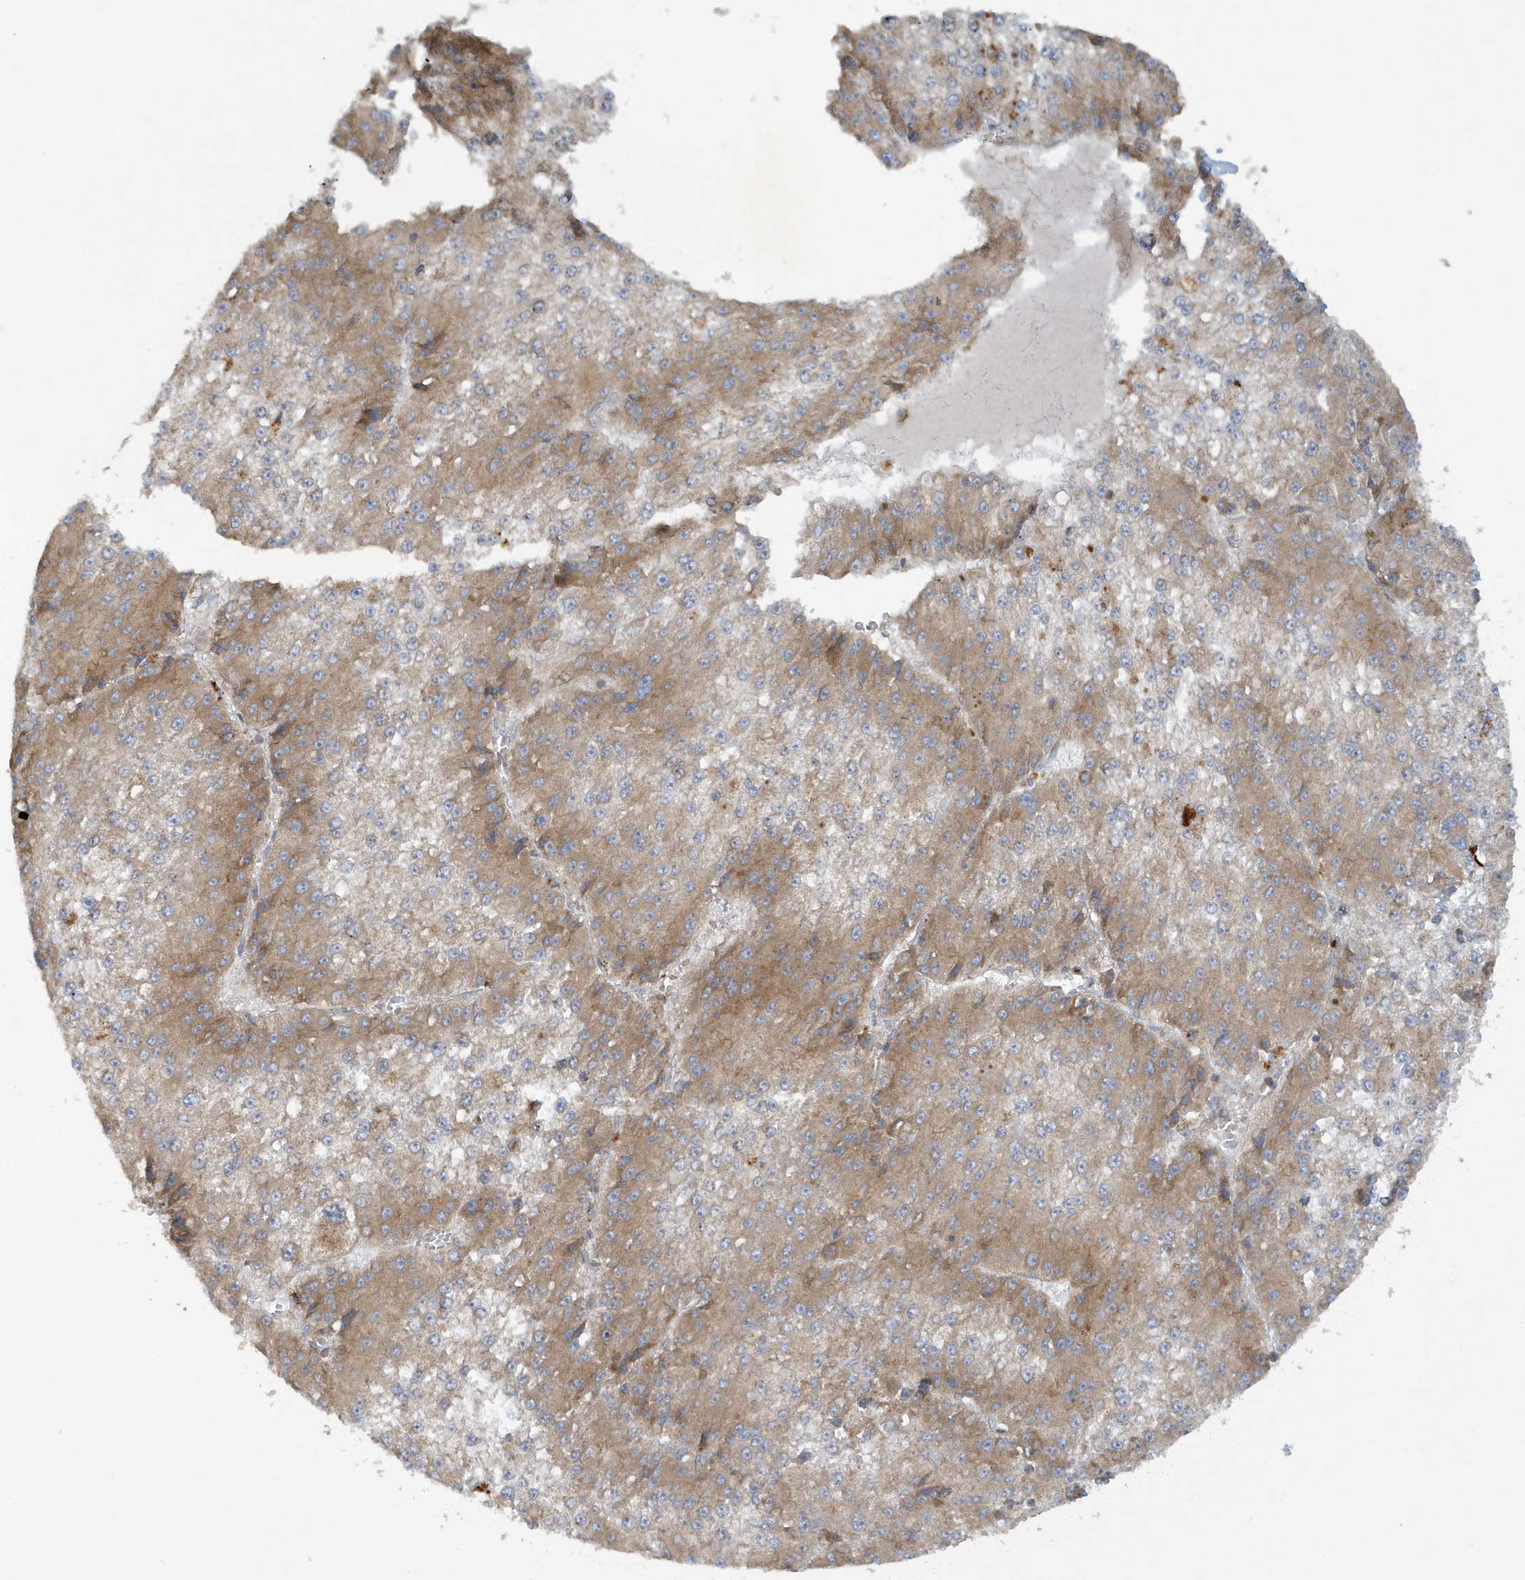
{"staining": {"intensity": "moderate", "quantity": ">75%", "location": "cytoplasmic/membranous"}, "tissue": "liver cancer", "cell_type": "Tumor cells", "image_type": "cancer", "snomed": [{"axis": "morphology", "description": "Carcinoma, Hepatocellular, NOS"}, {"axis": "topography", "description": "Liver"}], "caption": "This is a micrograph of IHC staining of liver cancer (hepatocellular carcinoma), which shows moderate expression in the cytoplasmic/membranous of tumor cells.", "gene": "CNOT10", "patient": {"sex": "female", "age": 73}}